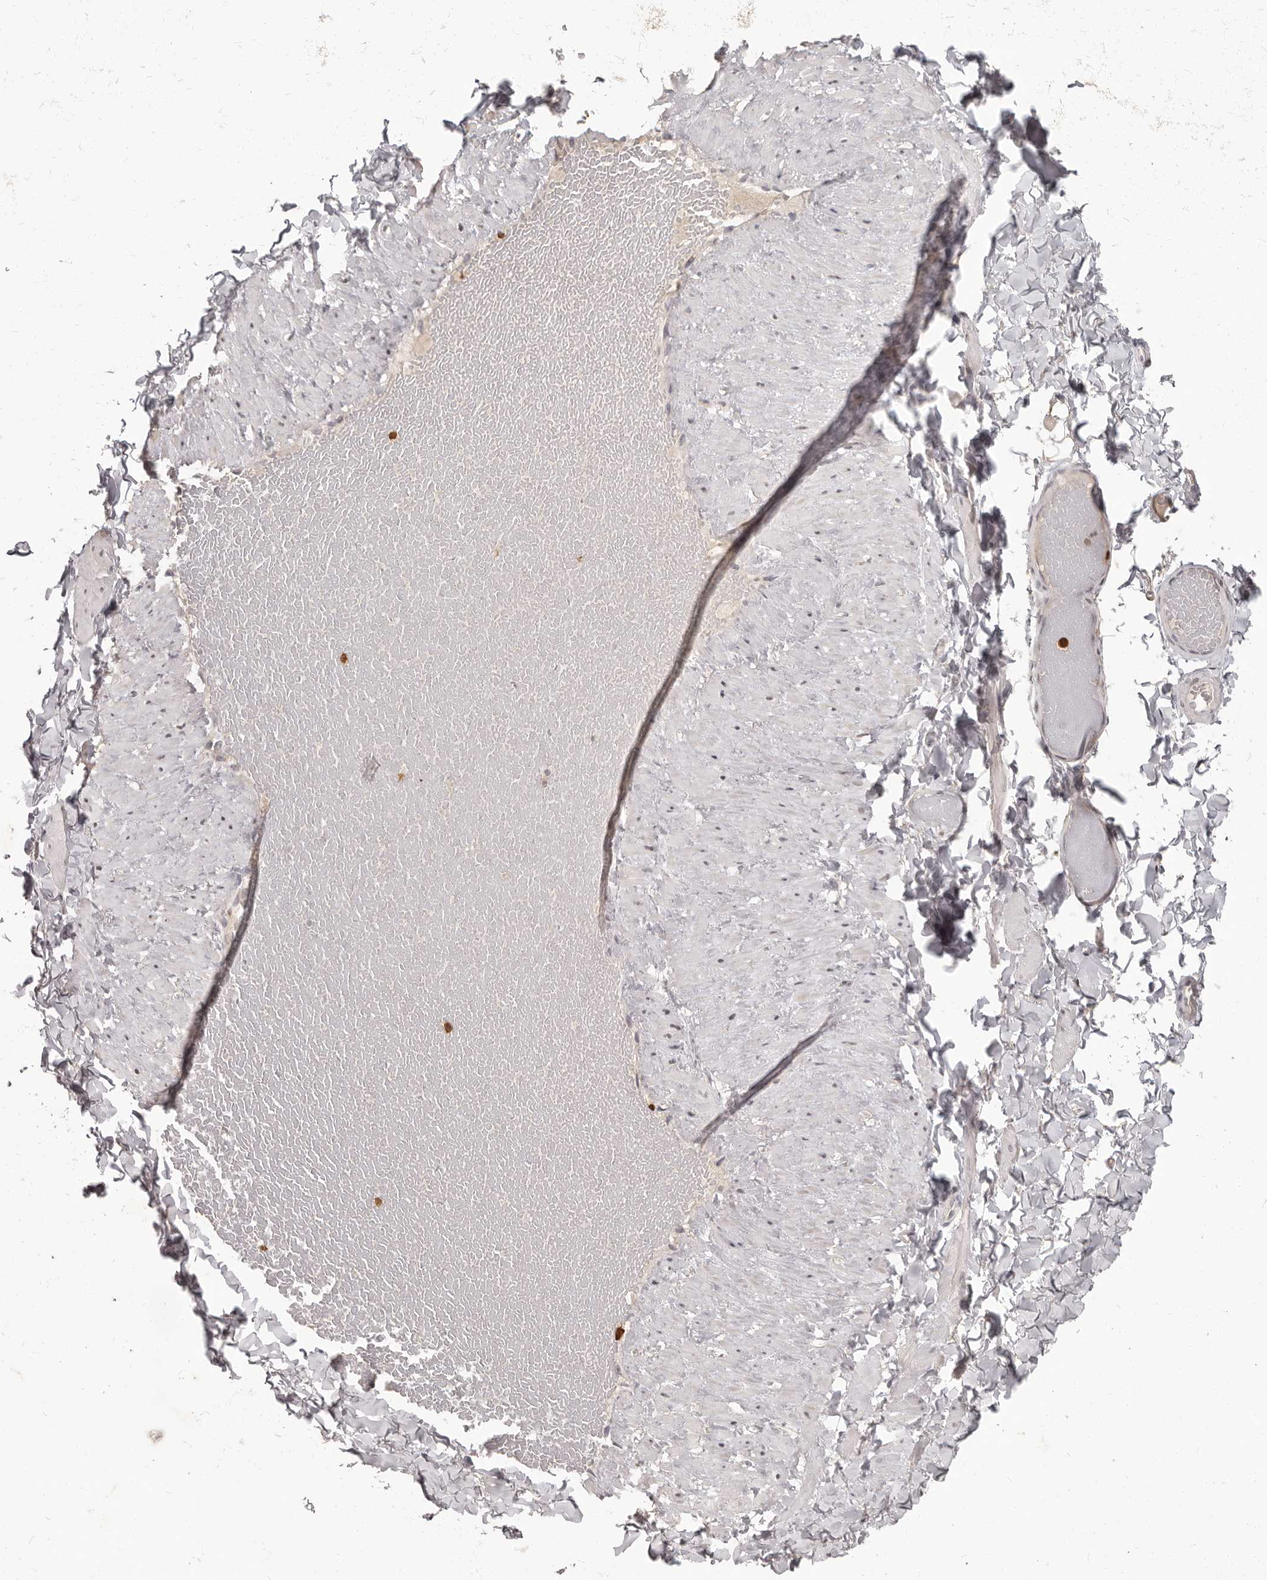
{"staining": {"intensity": "negative", "quantity": "none", "location": "none"}, "tissue": "adipose tissue", "cell_type": "Adipocytes", "image_type": "normal", "snomed": [{"axis": "morphology", "description": "Normal tissue, NOS"}, {"axis": "topography", "description": "Adipose tissue"}, {"axis": "topography", "description": "Vascular tissue"}, {"axis": "topography", "description": "Peripheral nerve tissue"}], "caption": "DAB (3,3'-diaminobenzidine) immunohistochemical staining of unremarkable human adipose tissue exhibits no significant staining in adipocytes.", "gene": "GPR157", "patient": {"sex": "male", "age": 25}}